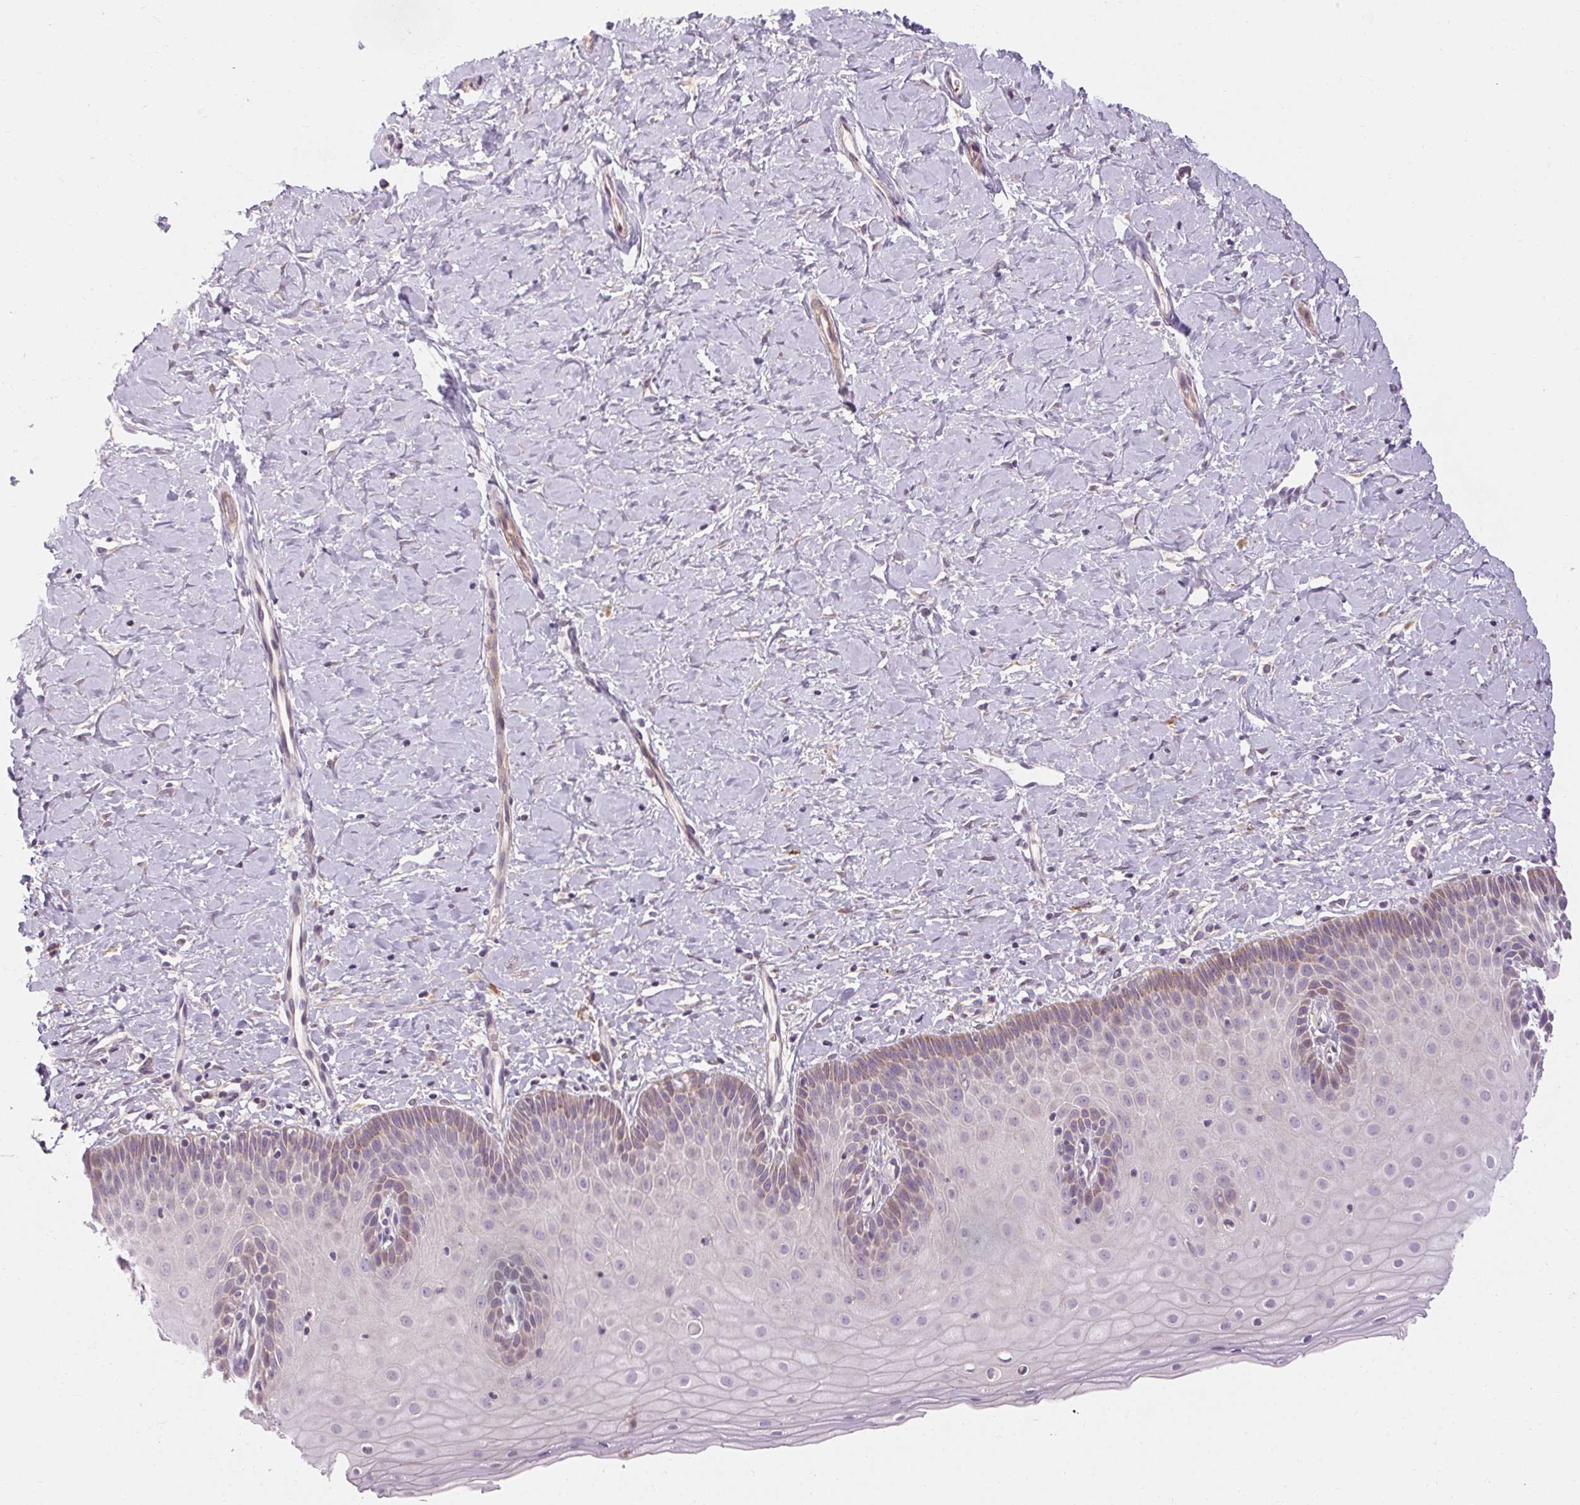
{"staining": {"intensity": "weak", "quantity": "25%-75%", "location": "cytoplasmic/membranous"}, "tissue": "cervix", "cell_type": "Glandular cells", "image_type": "normal", "snomed": [{"axis": "morphology", "description": "Normal tissue, NOS"}, {"axis": "topography", "description": "Cervix"}], "caption": "This histopathology image reveals unremarkable cervix stained with immunohistochemistry to label a protein in brown. The cytoplasmic/membranous of glandular cells show weak positivity for the protein. Nuclei are counter-stained blue.", "gene": "TMEM52B", "patient": {"sex": "female", "age": 37}}